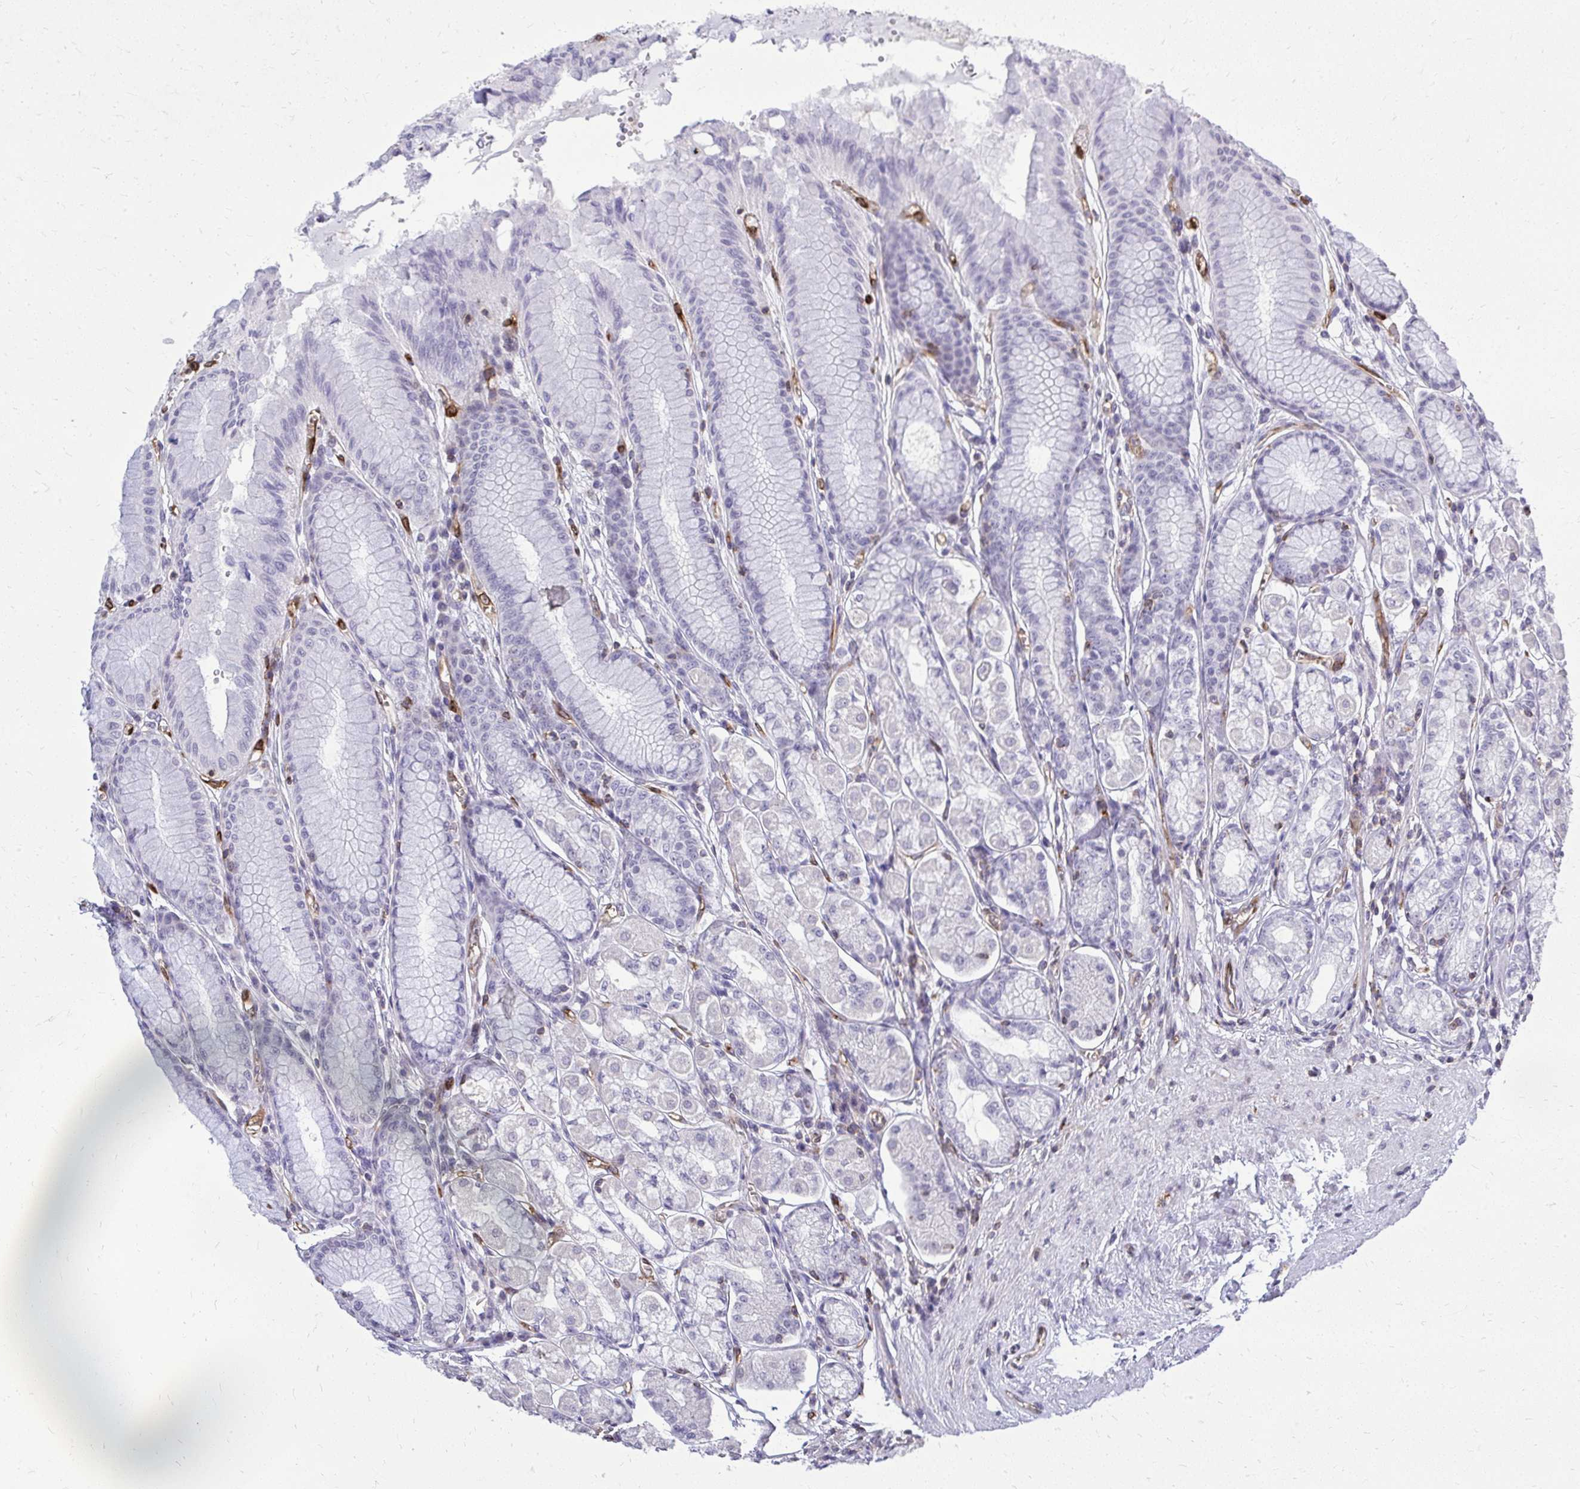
{"staining": {"intensity": "negative", "quantity": "none", "location": "none"}, "tissue": "stomach", "cell_type": "Glandular cells", "image_type": "normal", "snomed": [{"axis": "morphology", "description": "Normal tissue, NOS"}, {"axis": "topography", "description": "Stomach"}, {"axis": "topography", "description": "Stomach, lower"}], "caption": "IHC image of benign human stomach stained for a protein (brown), which displays no staining in glandular cells. (DAB immunohistochemistry, high magnification).", "gene": "FOXN3", "patient": {"sex": "male", "age": 76}}